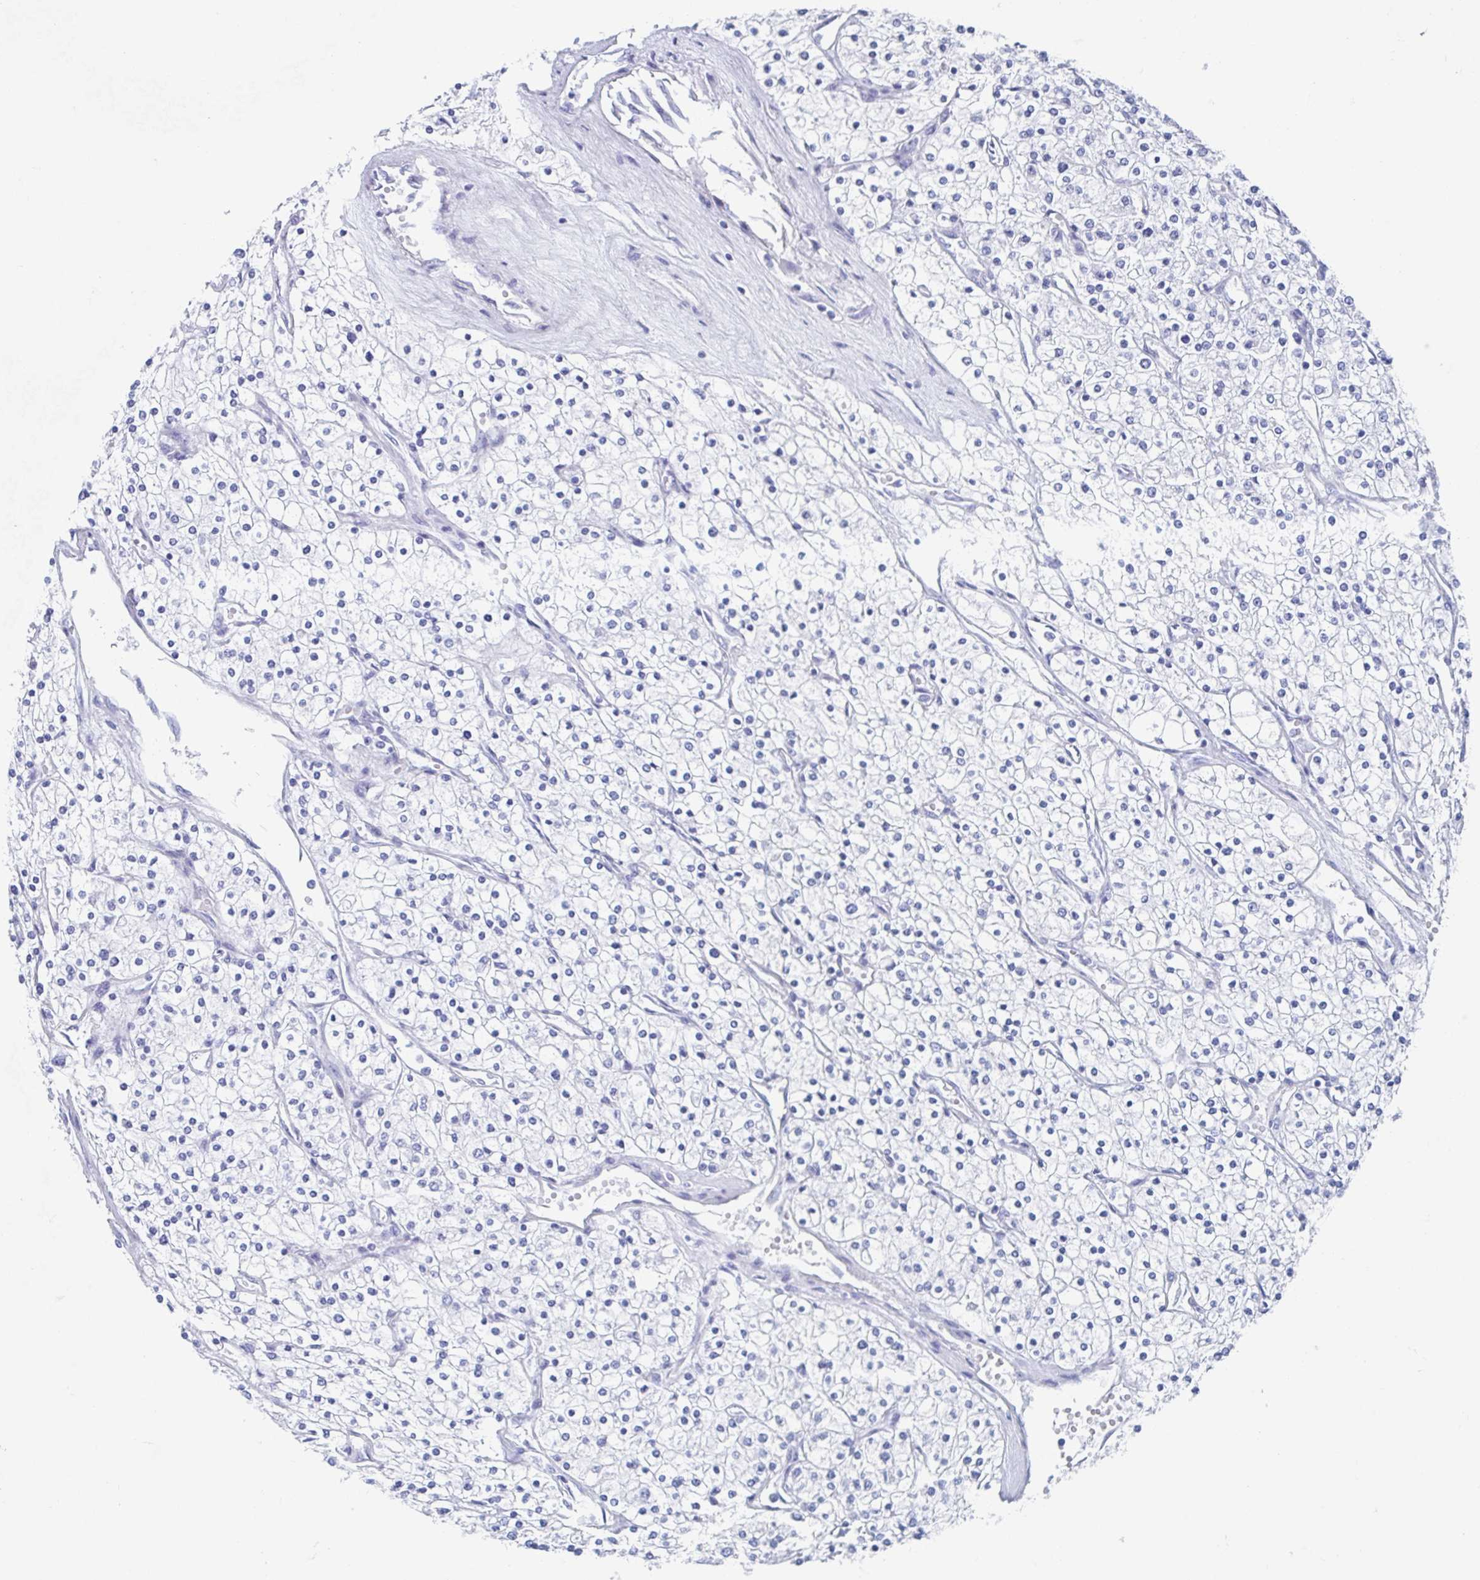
{"staining": {"intensity": "negative", "quantity": "none", "location": "none"}, "tissue": "renal cancer", "cell_type": "Tumor cells", "image_type": "cancer", "snomed": [{"axis": "morphology", "description": "Adenocarcinoma, NOS"}, {"axis": "topography", "description": "Kidney"}], "caption": "Photomicrograph shows no significant protein staining in tumor cells of adenocarcinoma (renal).", "gene": "SHCBP1L", "patient": {"sex": "male", "age": 80}}